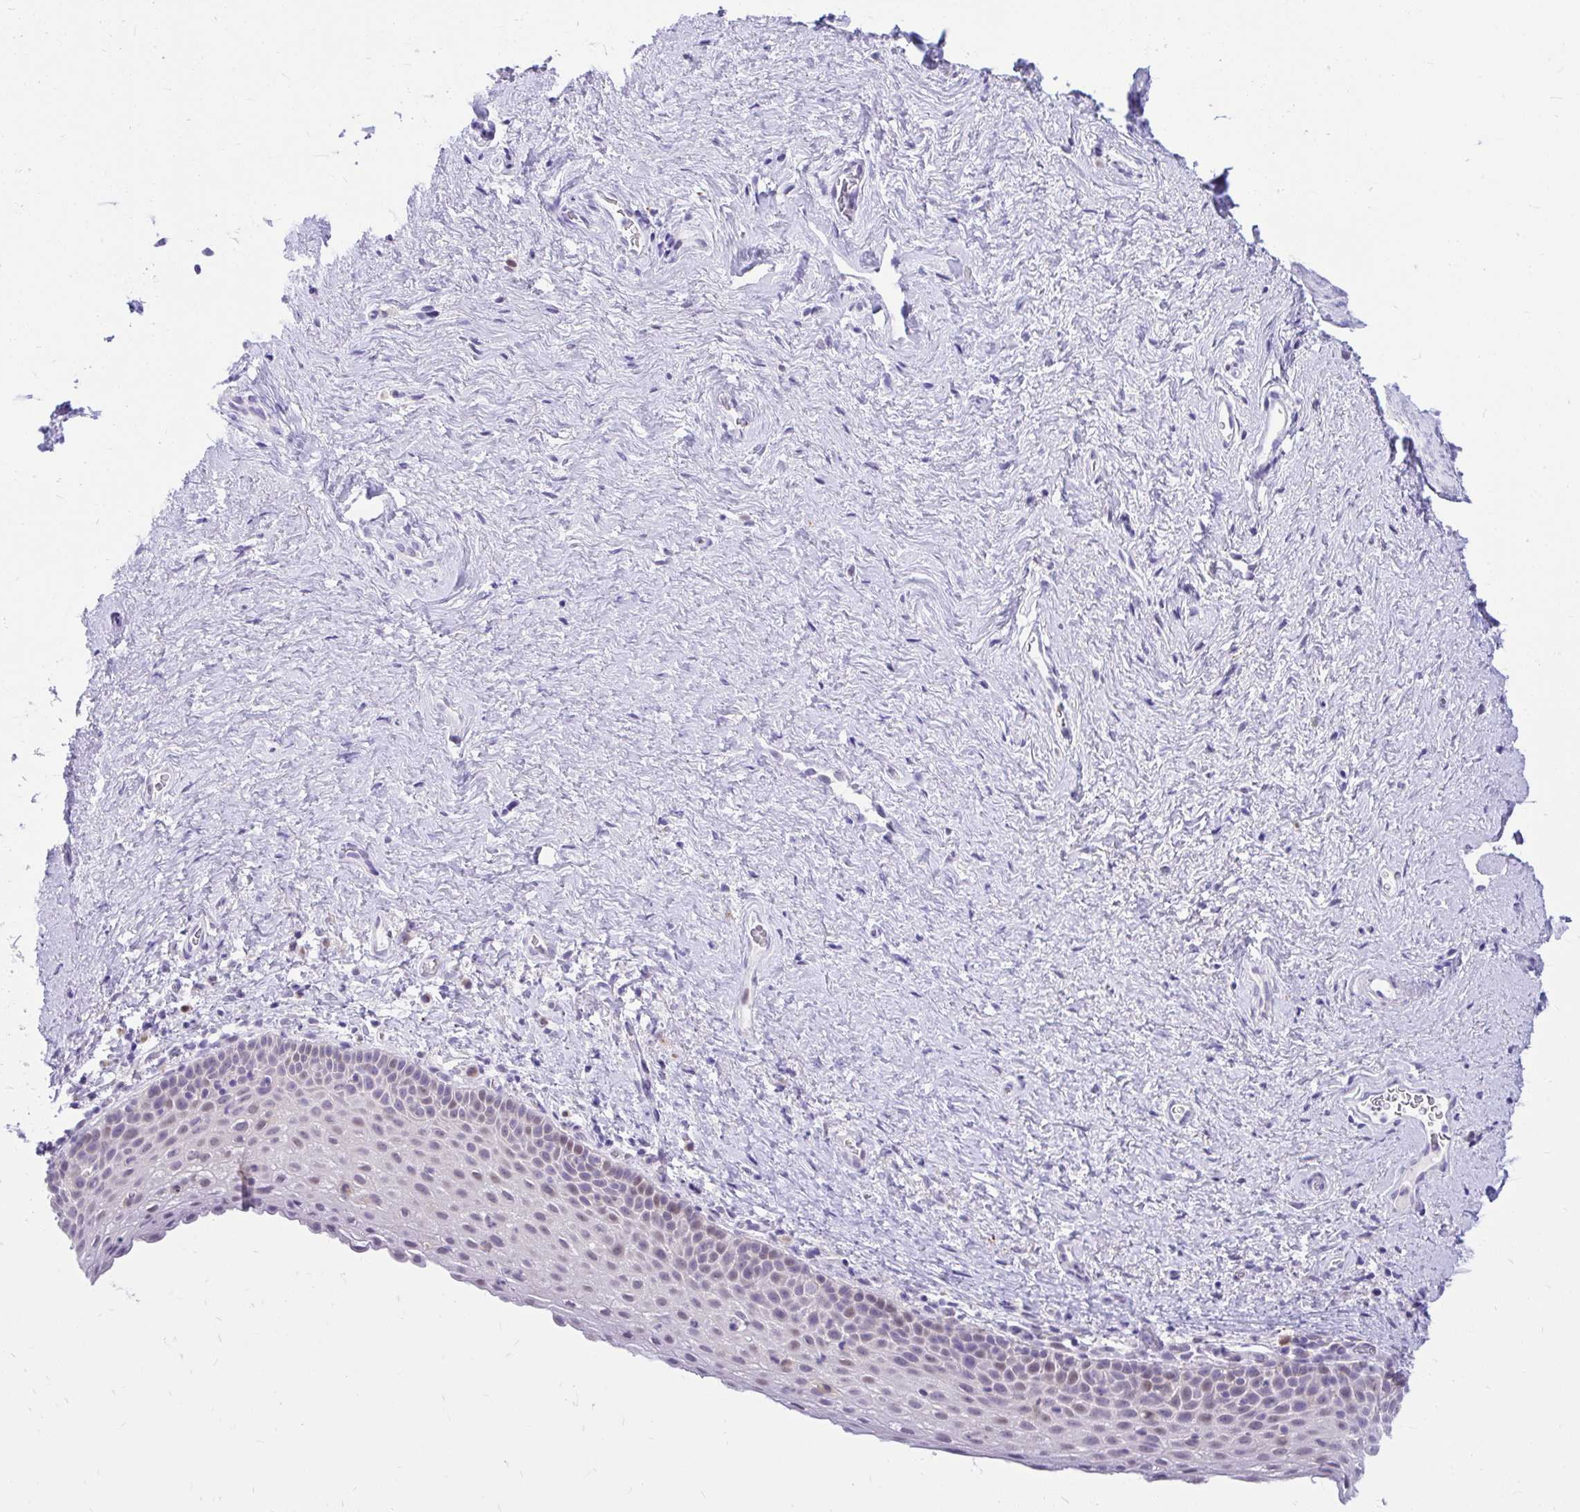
{"staining": {"intensity": "weak", "quantity": "25%-75%", "location": "nuclear"}, "tissue": "vagina", "cell_type": "Squamous epithelial cells", "image_type": "normal", "snomed": [{"axis": "morphology", "description": "Normal tissue, NOS"}, {"axis": "topography", "description": "Vagina"}], "caption": "Immunohistochemistry (IHC) of benign vagina exhibits low levels of weak nuclear expression in about 25%-75% of squamous epithelial cells. The protein of interest is stained brown, and the nuclei are stained in blue (DAB IHC with brightfield microscopy, high magnification).", "gene": "GLB1L2", "patient": {"sex": "female", "age": 61}}